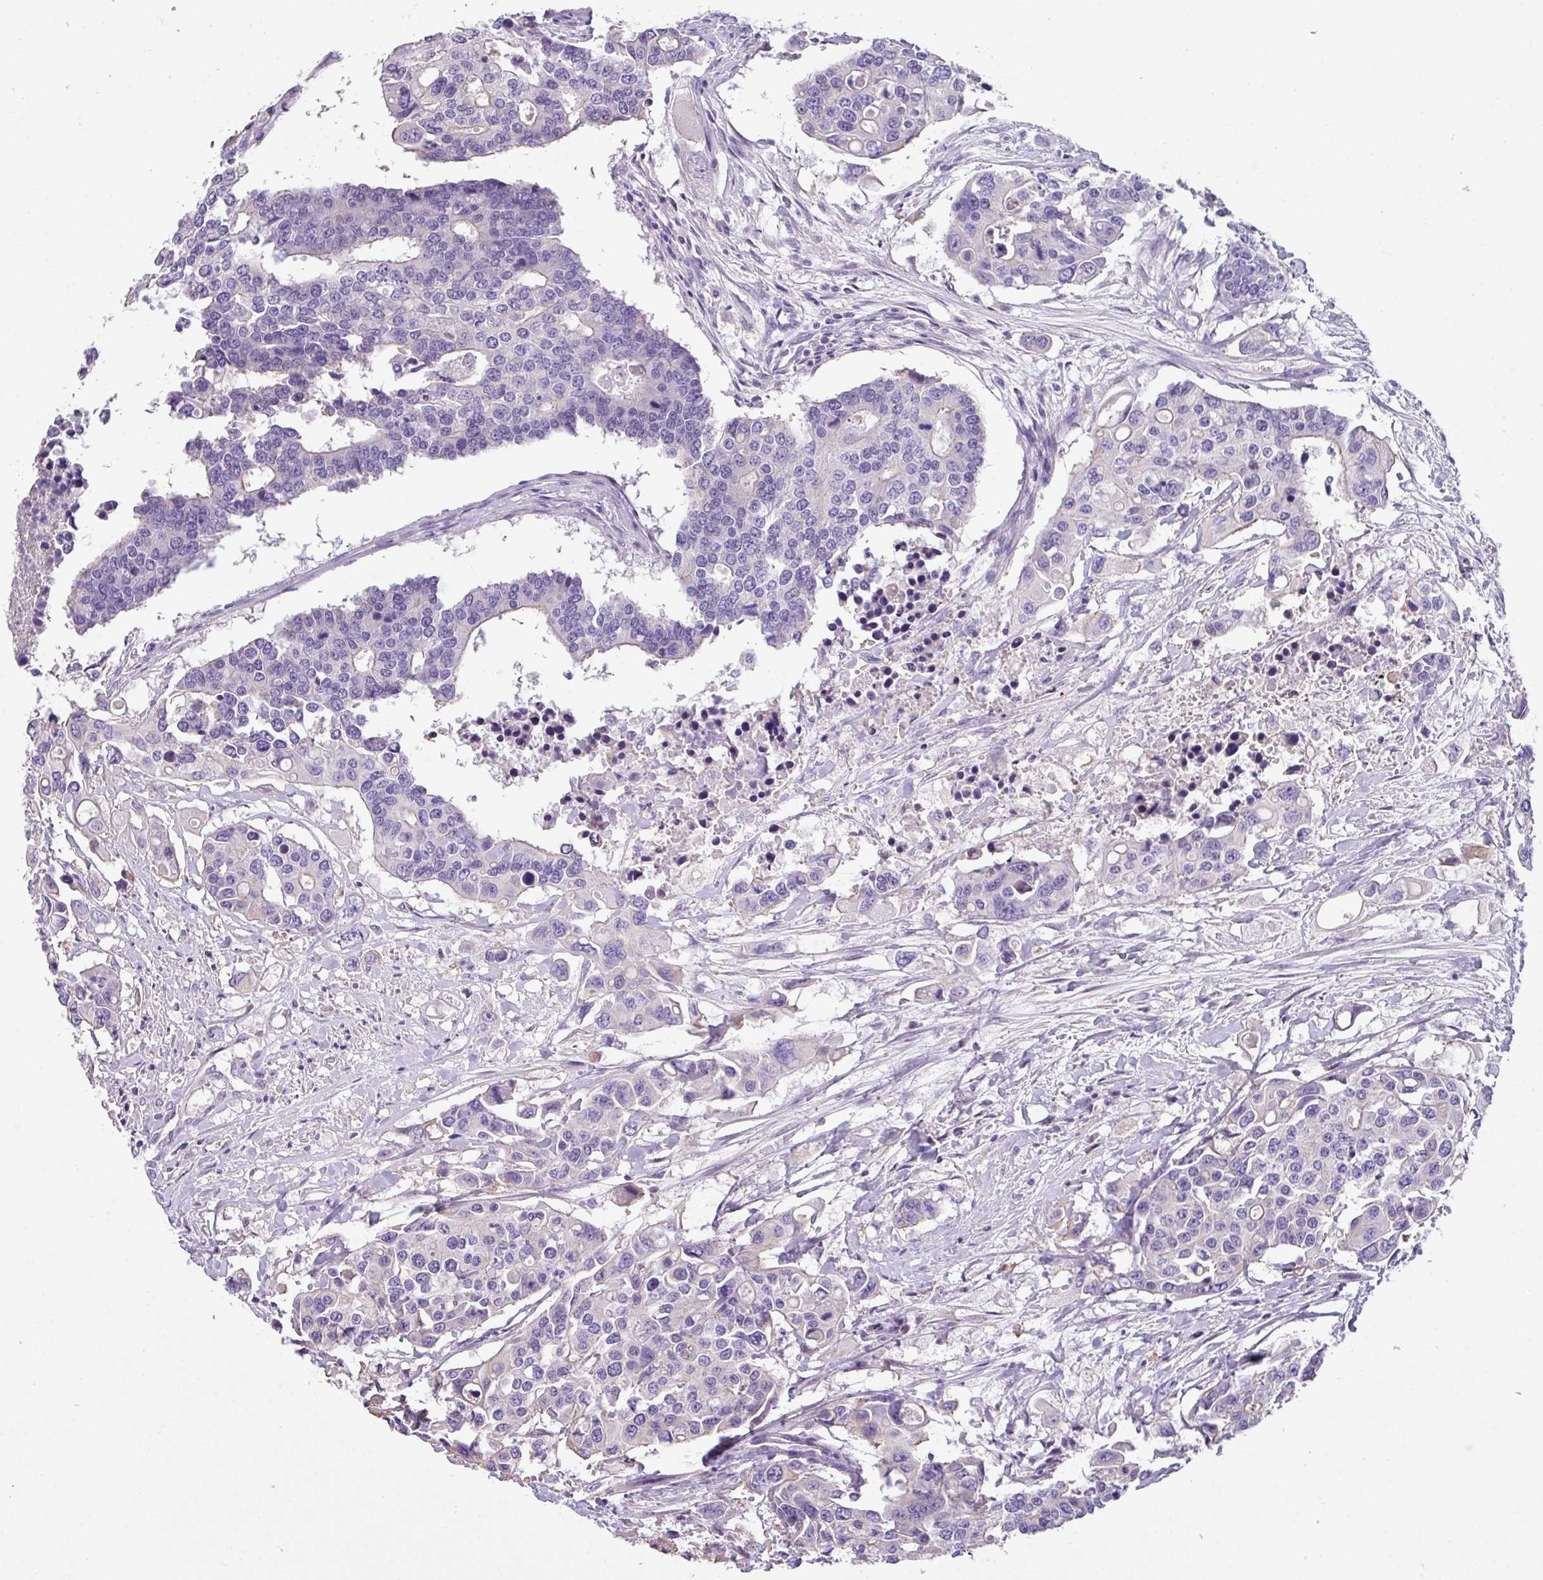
{"staining": {"intensity": "negative", "quantity": "none", "location": "none"}, "tissue": "colorectal cancer", "cell_type": "Tumor cells", "image_type": "cancer", "snomed": [{"axis": "morphology", "description": "Adenocarcinoma, NOS"}, {"axis": "topography", "description": "Colon"}], "caption": "Photomicrograph shows no protein positivity in tumor cells of colorectal cancer tissue. (Brightfield microscopy of DAB immunohistochemistry (IHC) at high magnification).", "gene": "PALS2", "patient": {"sex": "male", "age": 77}}